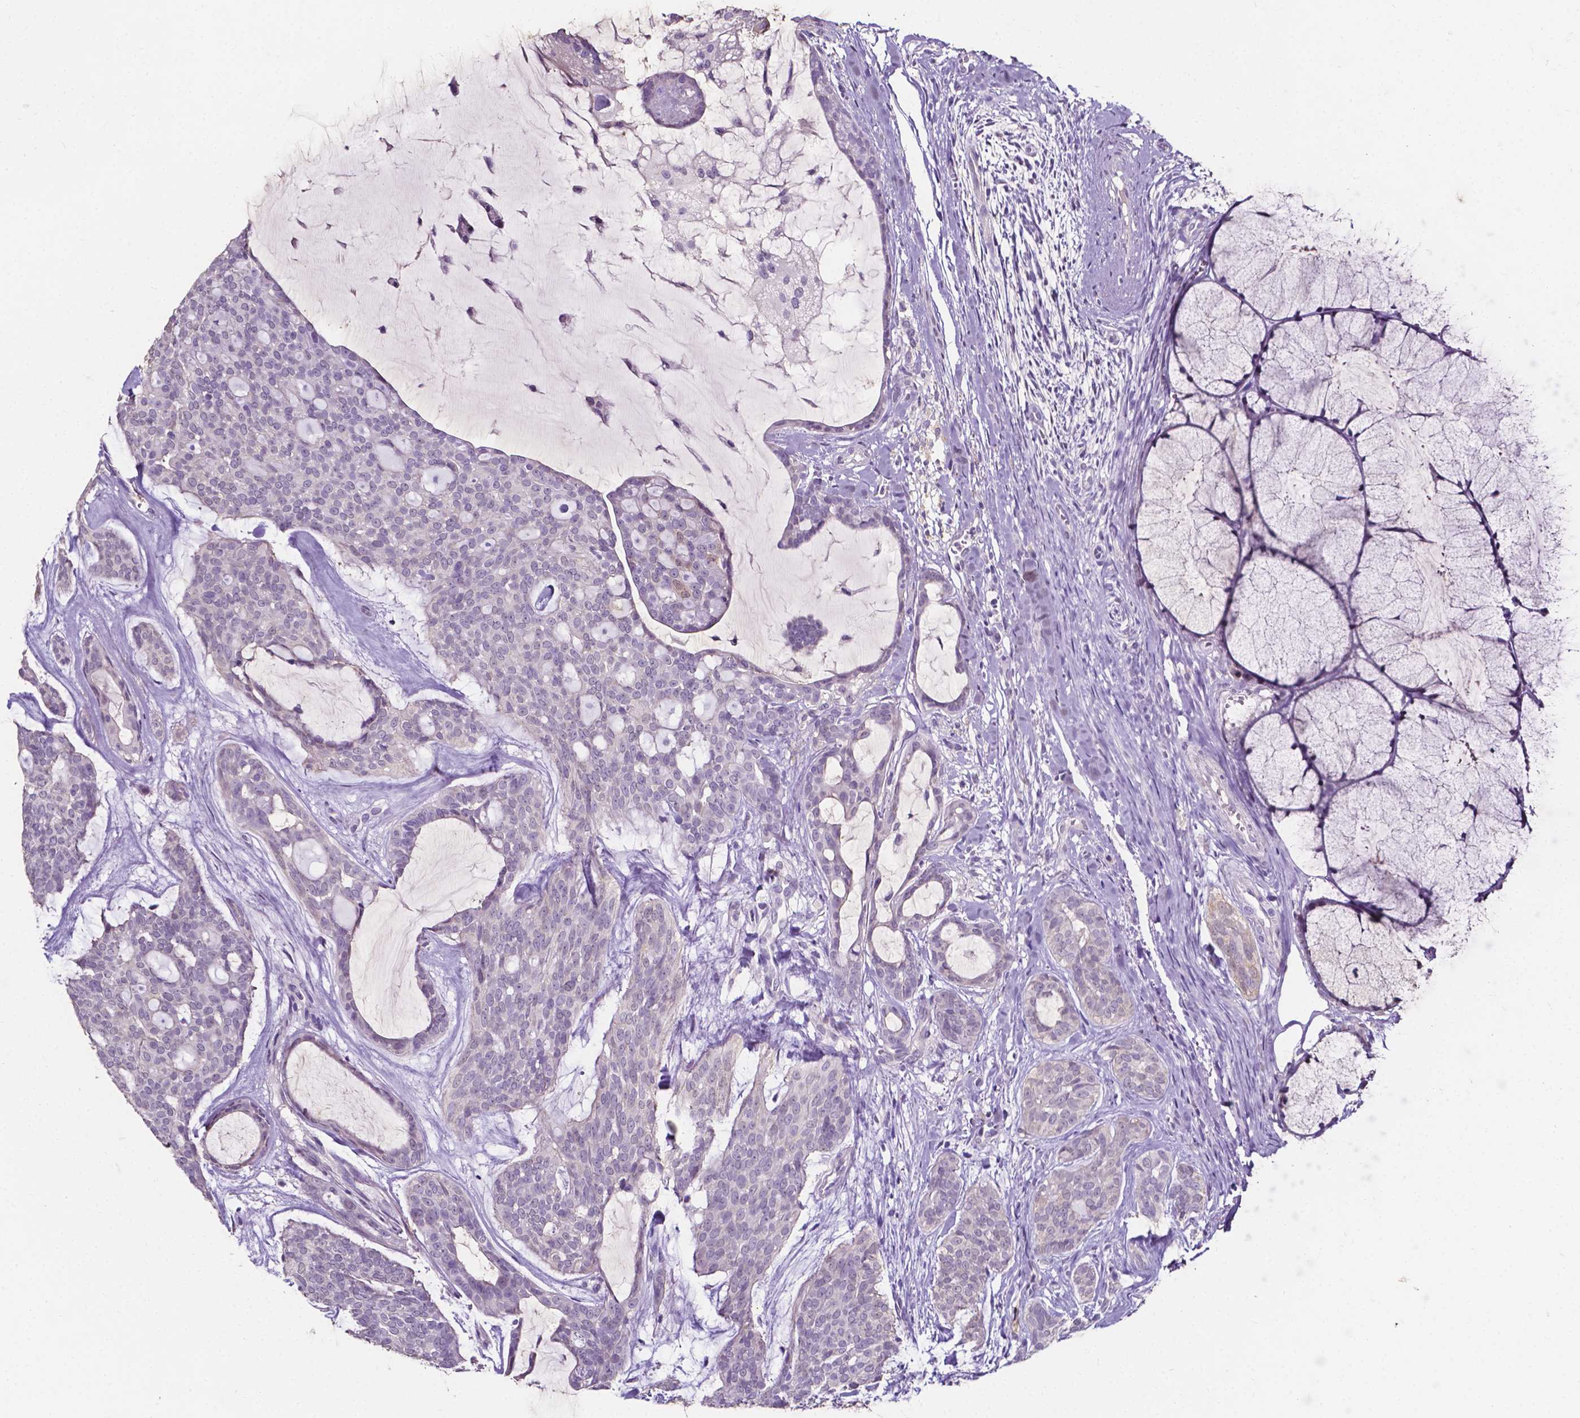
{"staining": {"intensity": "negative", "quantity": "none", "location": "none"}, "tissue": "head and neck cancer", "cell_type": "Tumor cells", "image_type": "cancer", "snomed": [{"axis": "morphology", "description": "Adenocarcinoma, NOS"}, {"axis": "topography", "description": "Head-Neck"}], "caption": "High power microscopy histopathology image of an immunohistochemistry (IHC) photomicrograph of head and neck cancer (adenocarcinoma), revealing no significant positivity in tumor cells.", "gene": "PSAT1", "patient": {"sex": "male", "age": 66}}